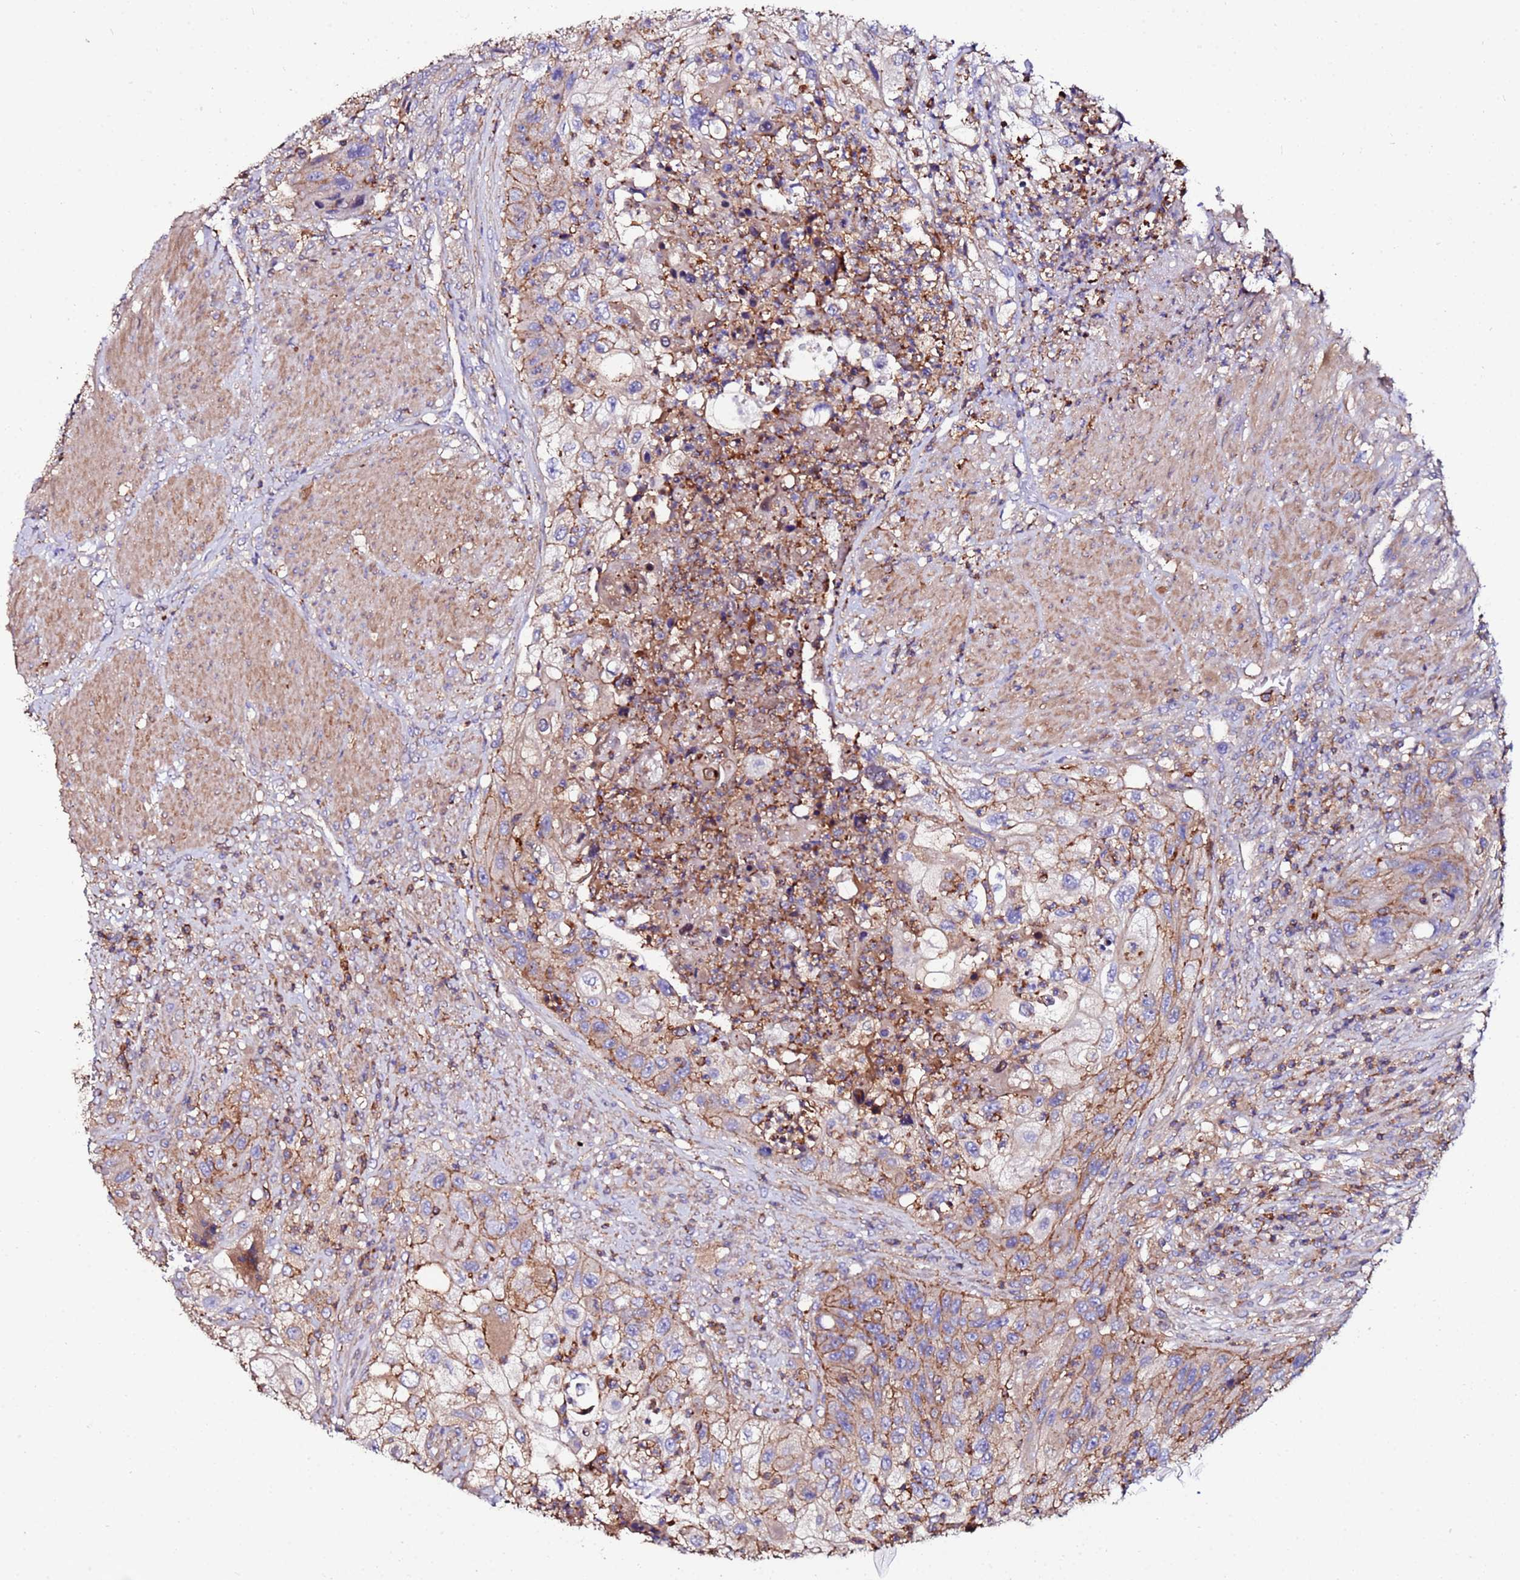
{"staining": {"intensity": "moderate", "quantity": ">75%", "location": "cytoplasmic/membranous"}, "tissue": "urothelial cancer", "cell_type": "Tumor cells", "image_type": "cancer", "snomed": [{"axis": "morphology", "description": "Urothelial carcinoma, High grade"}, {"axis": "topography", "description": "Urinary bladder"}], "caption": "Protein analysis of urothelial carcinoma (high-grade) tissue demonstrates moderate cytoplasmic/membranous staining in approximately >75% of tumor cells.", "gene": "POTEE", "patient": {"sex": "female", "age": 60}}